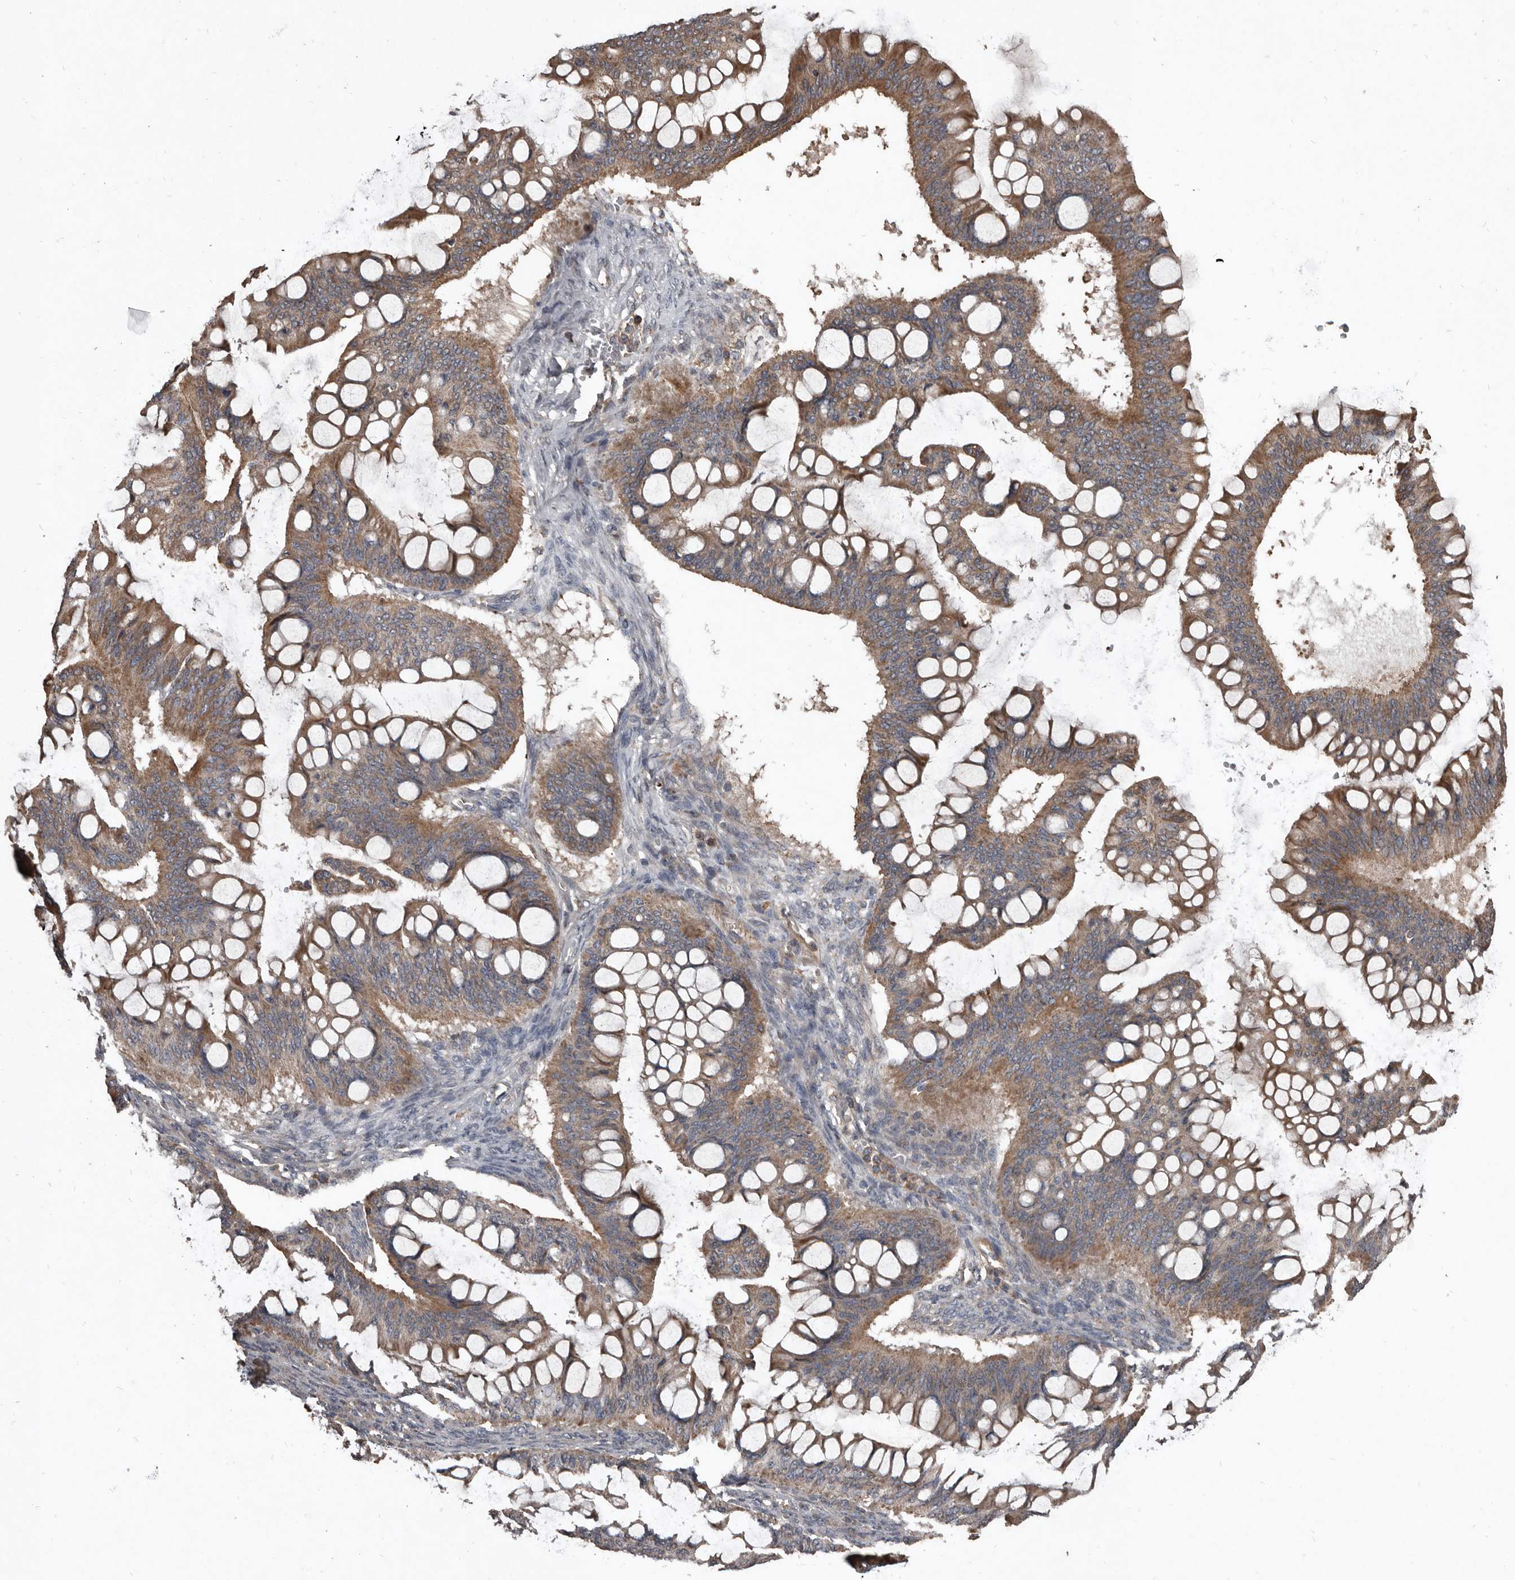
{"staining": {"intensity": "moderate", "quantity": ">75%", "location": "cytoplasmic/membranous"}, "tissue": "ovarian cancer", "cell_type": "Tumor cells", "image_type": "cancer", "snomed": [{"axis": "morphology", "description": "Cystadenocarcinoma, mucinous, NOS"}, {"axis": "topography", "description": "Ovary"}], "caption": "IHC of human ovarian cancer (mucinous cystadenocarcinoma) exhibits medium levels of moderate cytoplasmic/membranous staining in about >75% of tumor cells.", "gene": "GREB1", "patient": {"sex": "female", "age": 73}}